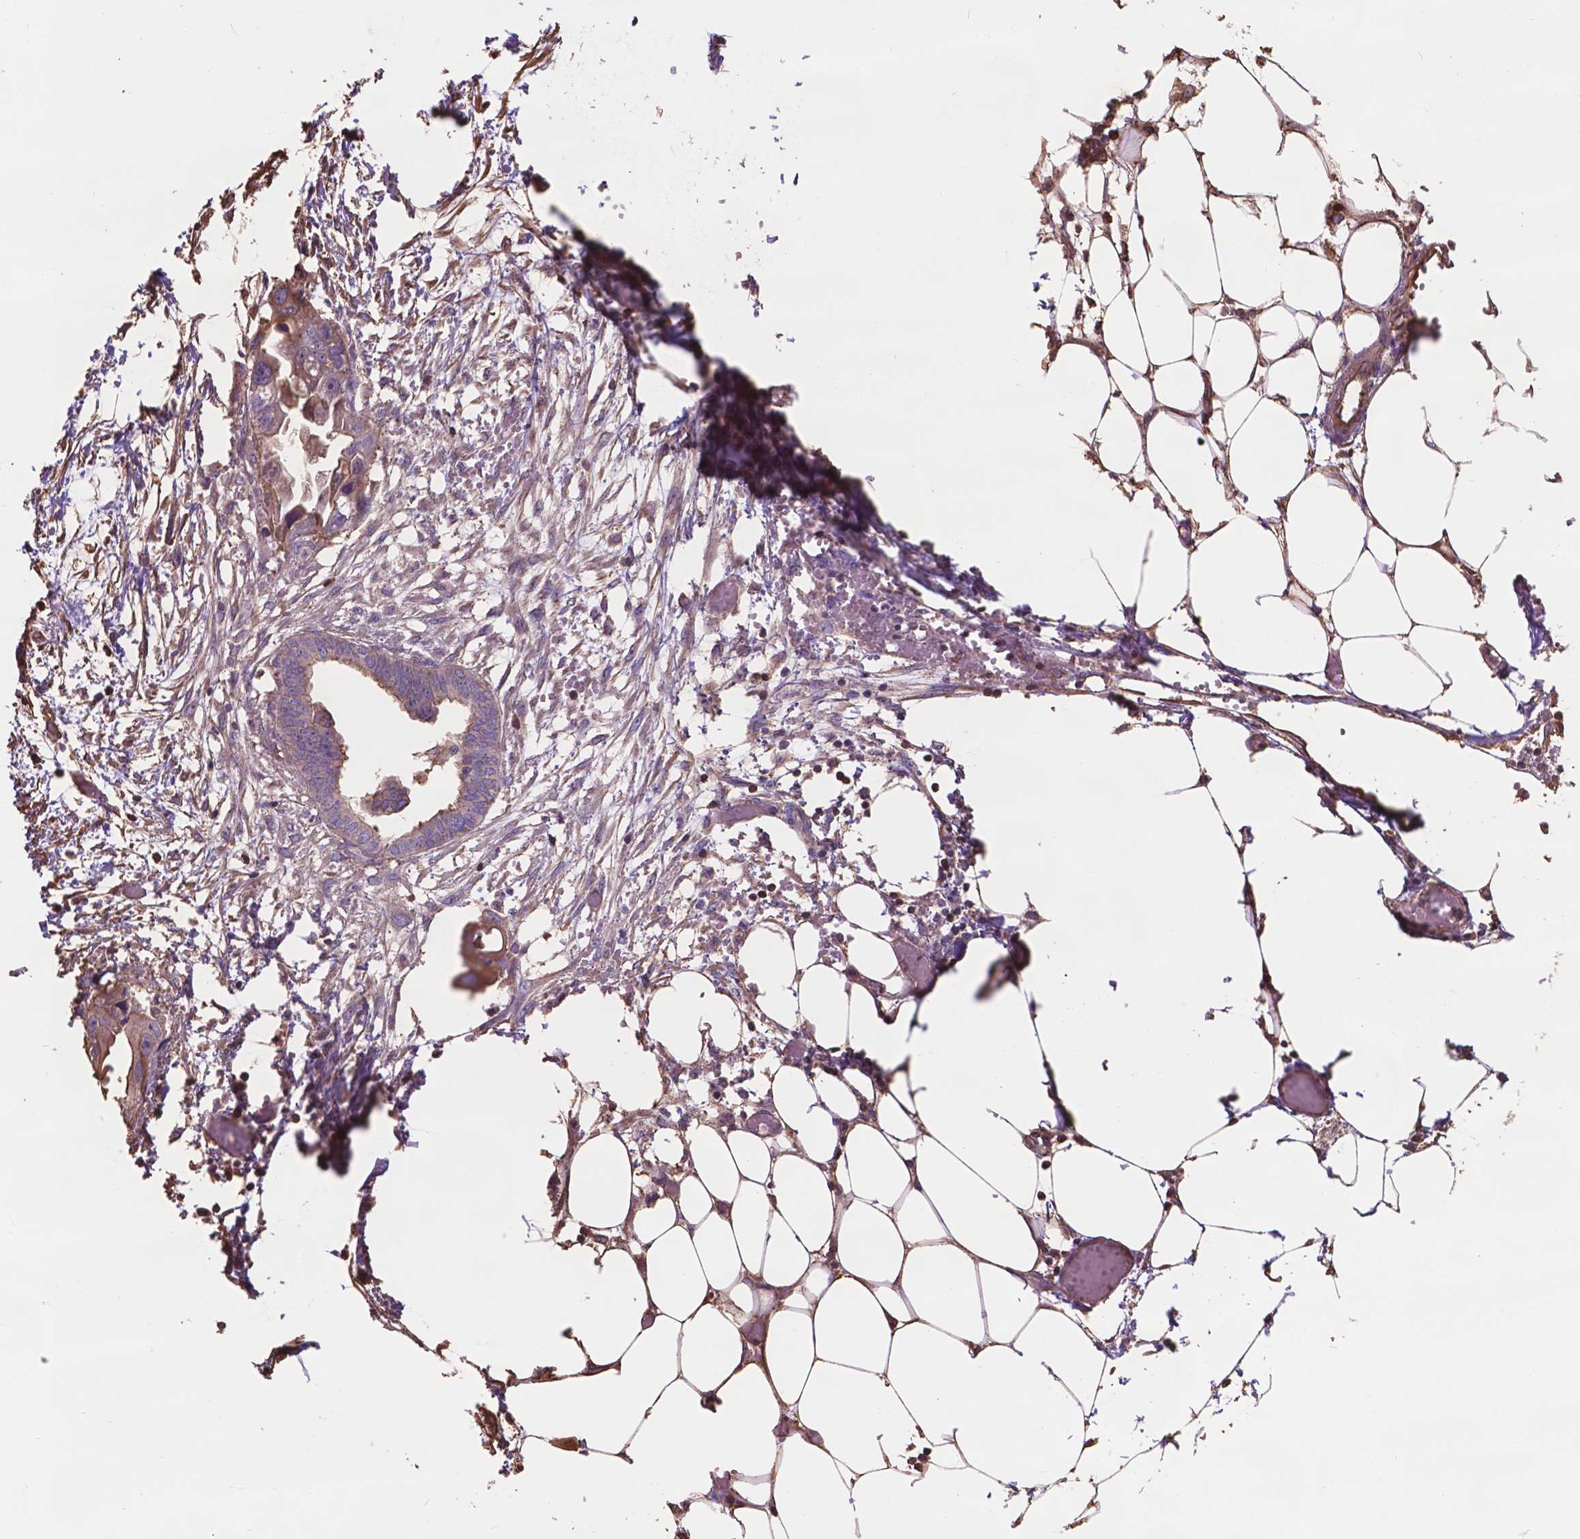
{"staining": {"intensity": "moderate", "quantity": "25%-75%", "location": "cytoplasmic/membranous"}, "tissue": "endometrial cancer", "cell_type": "Tumor cells", "image_type": "cancer", "snomed": [{"axis": "morphology", "description": "Adenocarcinoma, NOS"}, {"axis": "morphology", "description": "Adenocarcinoma, metastatic, NOS"}, {"axis": "topography", "description": "Adipose tissue"}, {"axis": "topography", "description": "Endometrium"}], "caption": "Immunohistochemistry (IHC) micrograph of metastatic adenocarcinoma (endometrial) stained for a protein (brown), which displays medium levels of moderate cytoplasmic/membranous staining in approximately 25%-75% of tumor cells.", "gene": "NIPA2", "patient": {"sex": "female", "age": 67}}